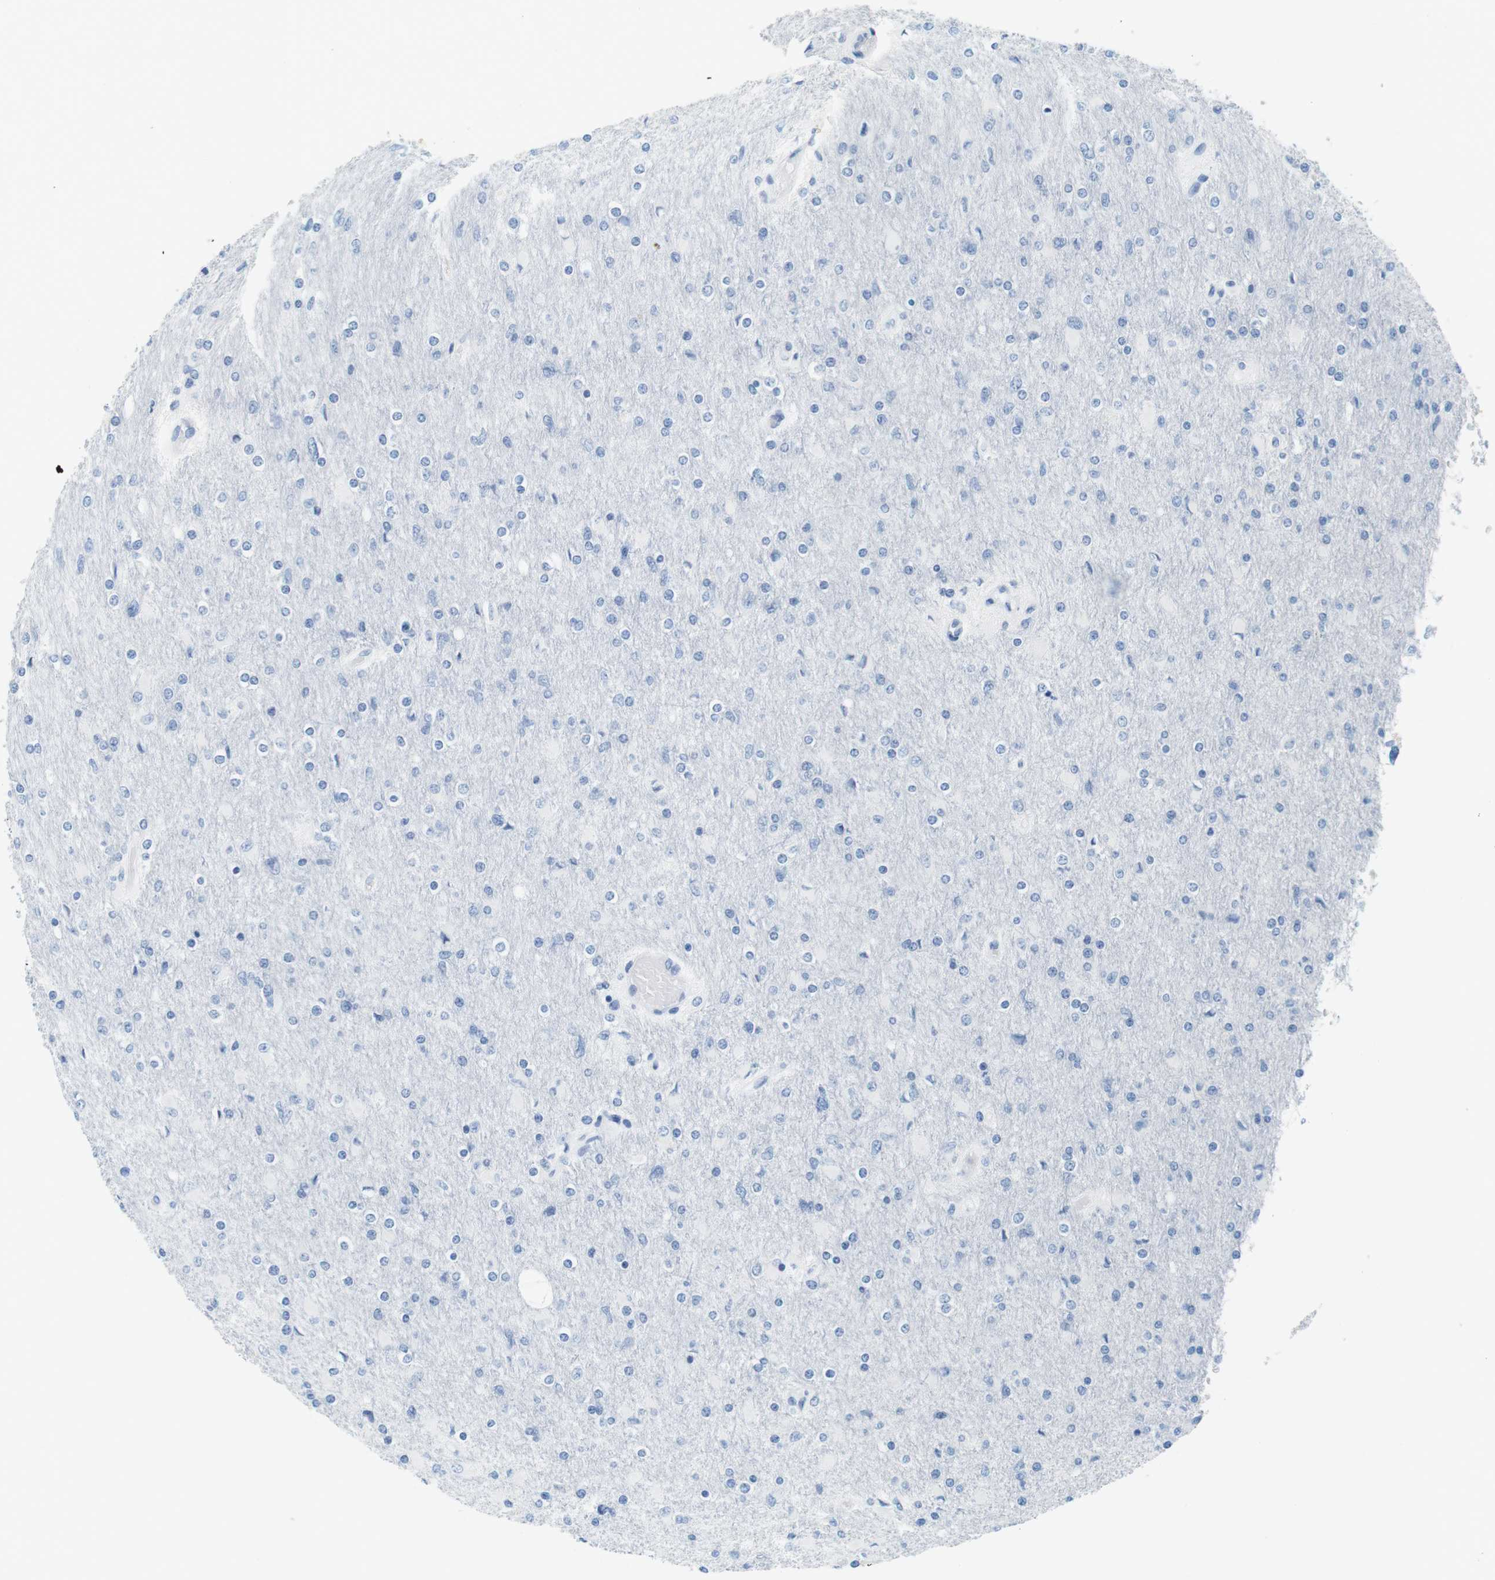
{"staining": {"intensity": "negative", "quantity": "none", "location": "none"}, "tissue": "glioma", "cell_type": "Tumor cells", "image_type": "cancer", "snomed": [{"axis": "morphology", "description": "Glioma, malignant, High grade"}, {"axis": "topography", "description": "Cerebral cortex"}], "caption": "Immunohistochemical staining of glioma exhibits no significant expression in tumor cells. (Stains: DAB immunohistochemistry (IHC) with hematoxylin counter stain, Microscopy: brightfield microscopy at high magnification).", "gene": "CYP2C9", "patient": {"sex": "female", "age": 36}}